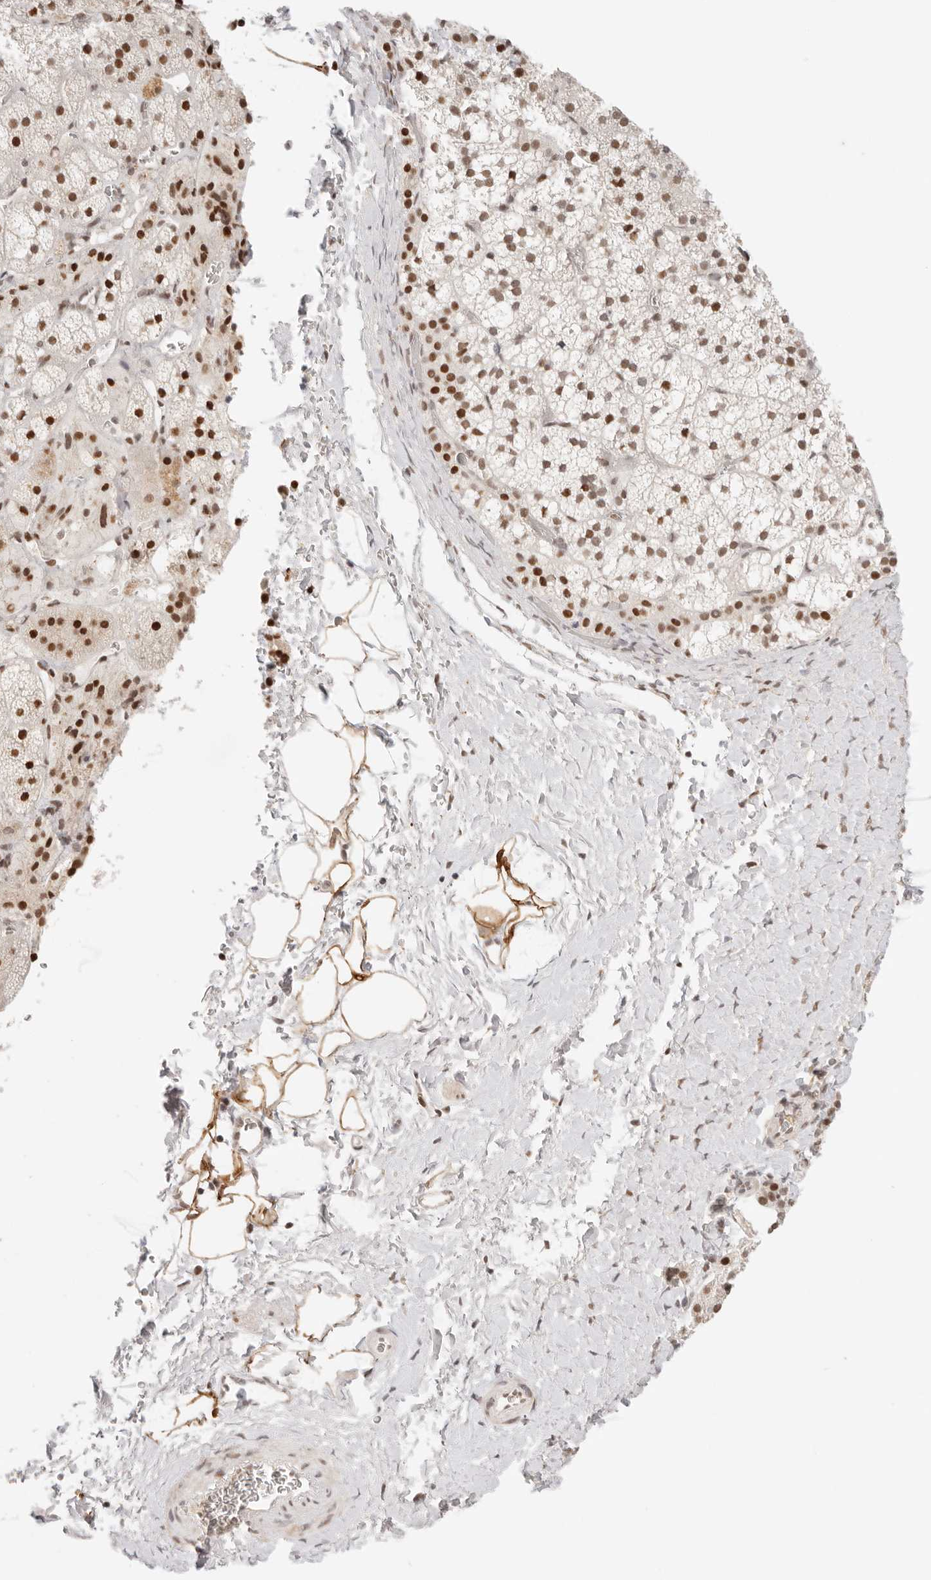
{"staining": {"intensity": "strong", "quantity": ">75%", "location": "nuclear"}, "tissue": "adrenal gland", "cell_type": "Glandular cells", "image_type": "normal", "snomed": [{"axis": "morphology", "description": "Normal tissue, NOS"}, {"axis": "topography", "description": "Adrenal gland"}], "caption": "Protein staining of benign adrenal gland exhibits strong nuclear positivity in approximately >75% of glandular cells.", "gene": "HOXC5", "patient": {"sex": "female", "age": 44}}